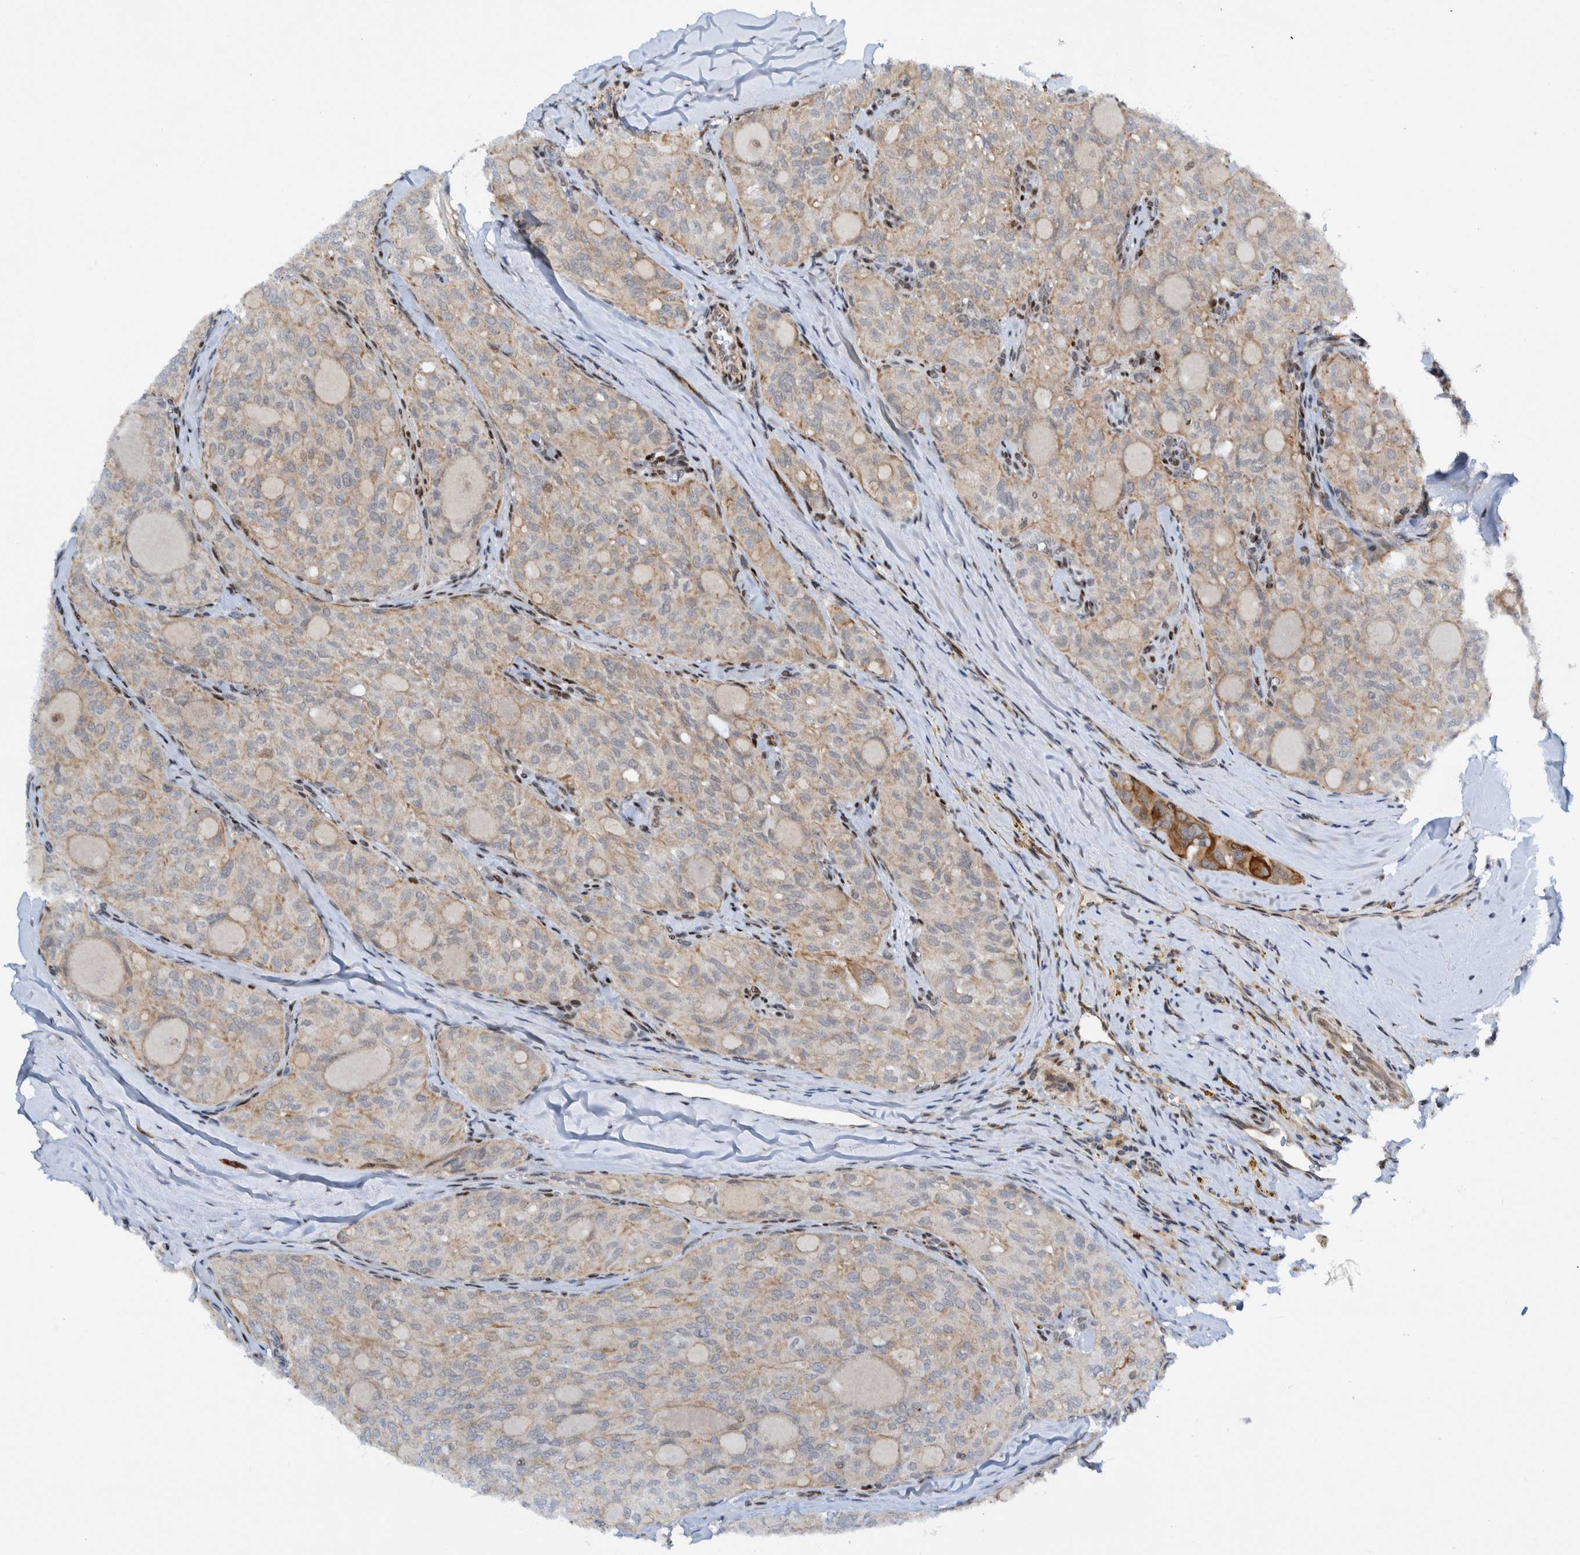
{"staining": {"intensity": "weak", "quantity": "<25%", "location": "cytoplasmic/membranous"}, "tissue": "thyroid cancer", "cell_type": "Tumor cells", "image_type": "cancer", "snomed": [{"axis": "morphology", "description": "Follicular adenoma carcinoma, NOS"}, {"axis": "topography", "description": "Thyroid gland"}], "caption": "High power microscopy histopathology image of an immunohistochemistry (IHC) image of thyroid cancer, revealing no significant expression in tumor cells.", "gene": "CCDC57", "patient": {"sex": "male", "age": 75}}